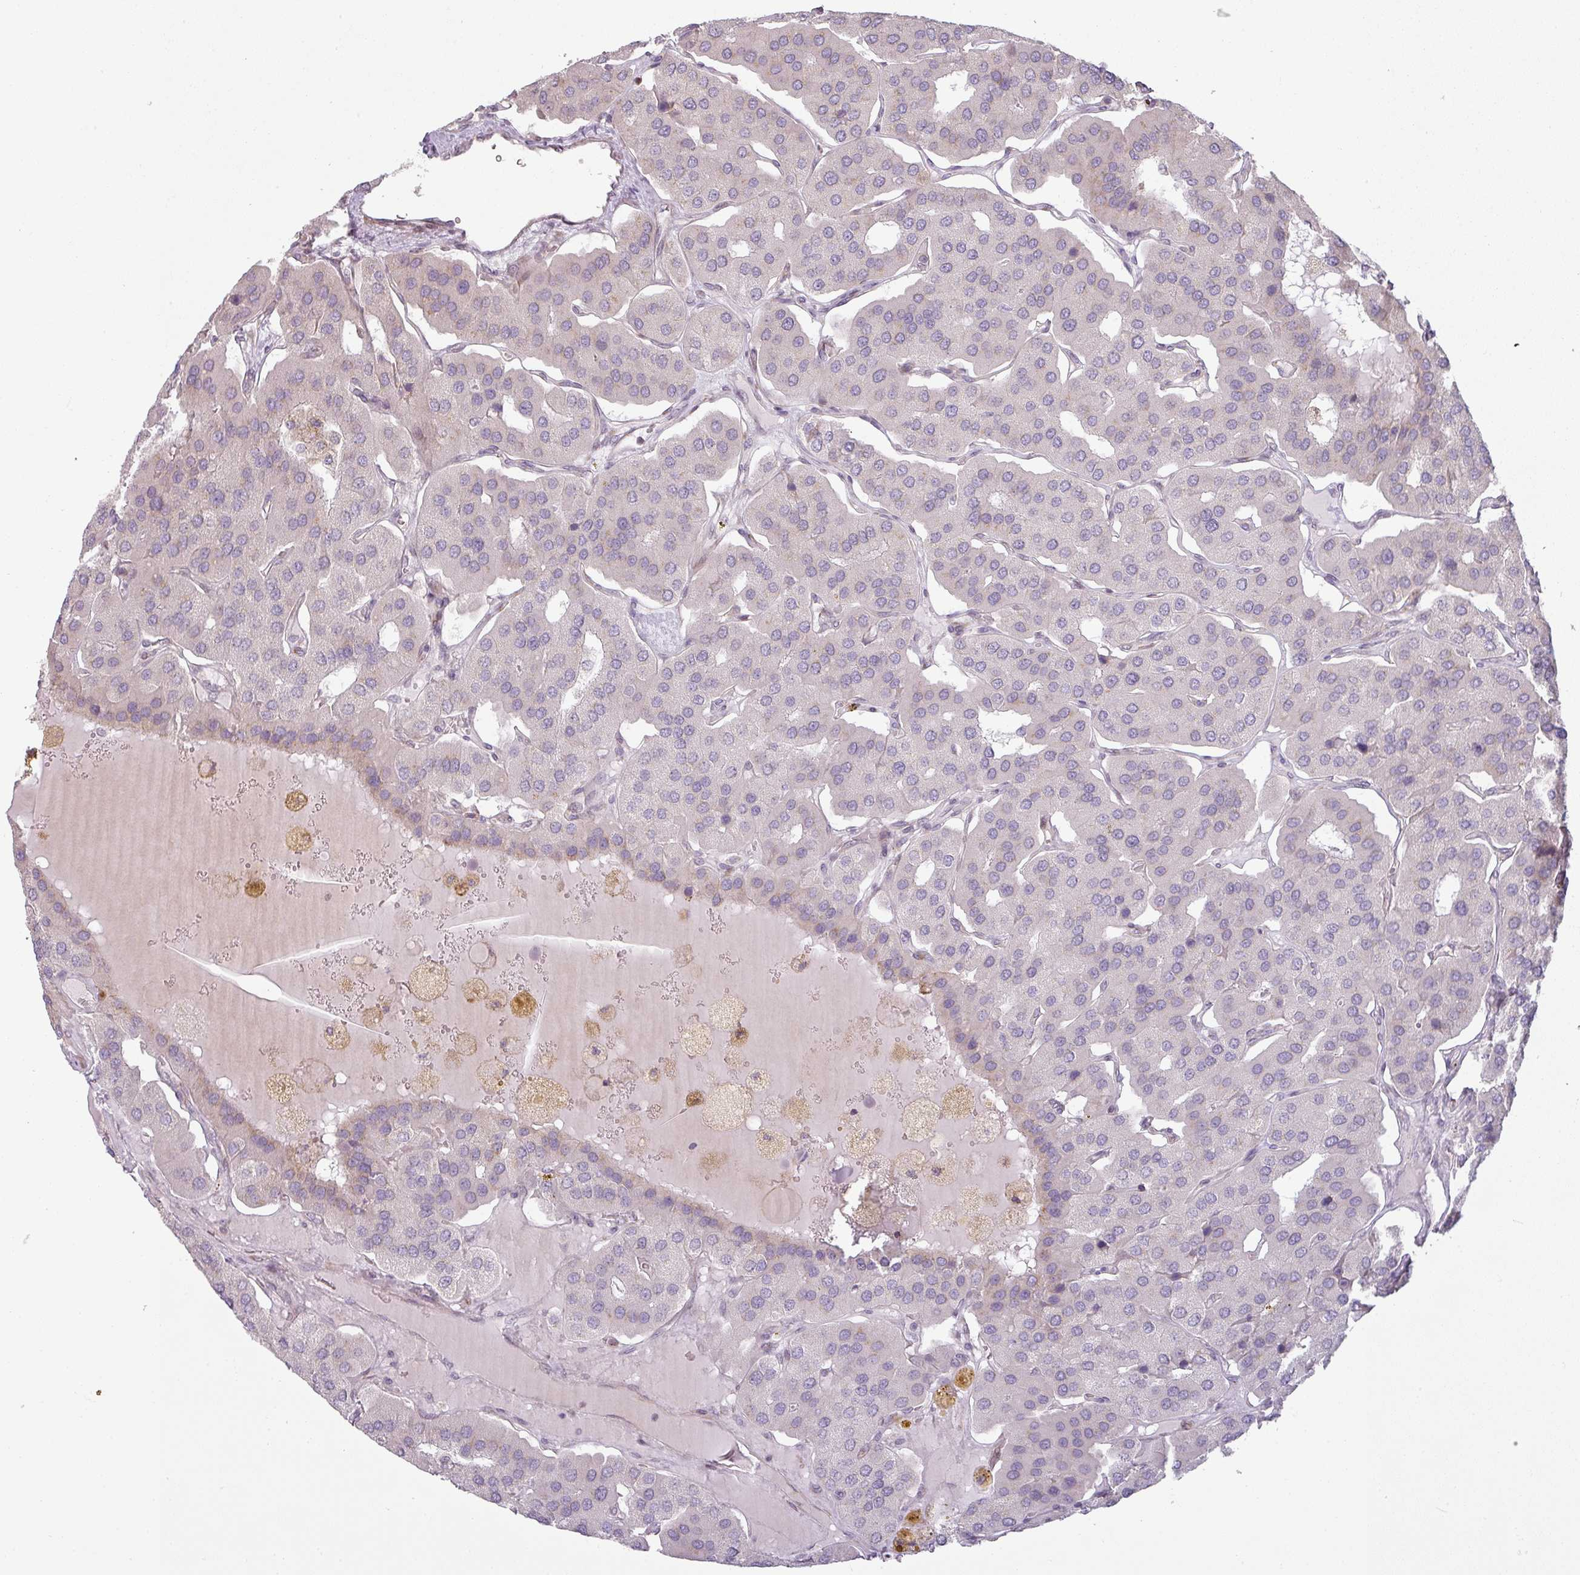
{"staining": {"intensity": "negative", "quantity": "none", "location": "none"}, "tissue": "parathyroid gland", "cell_type": "Glandular cells", "image_type": "normal", "snomed": [{"axis": "morphology", "description": "Normal tissue, NOS"}, {"axis": "morphology", "description": "Adenoma, NOS"}, {"axis": "topography", "description": "Parathyroid gland"}], "caption": "Immunohistochemistry of unremarkable human parathyroid gland shows no expression in glandular cells.", "gene": "CCDC144A", "patient": {"sex": "female", "age": 86}}